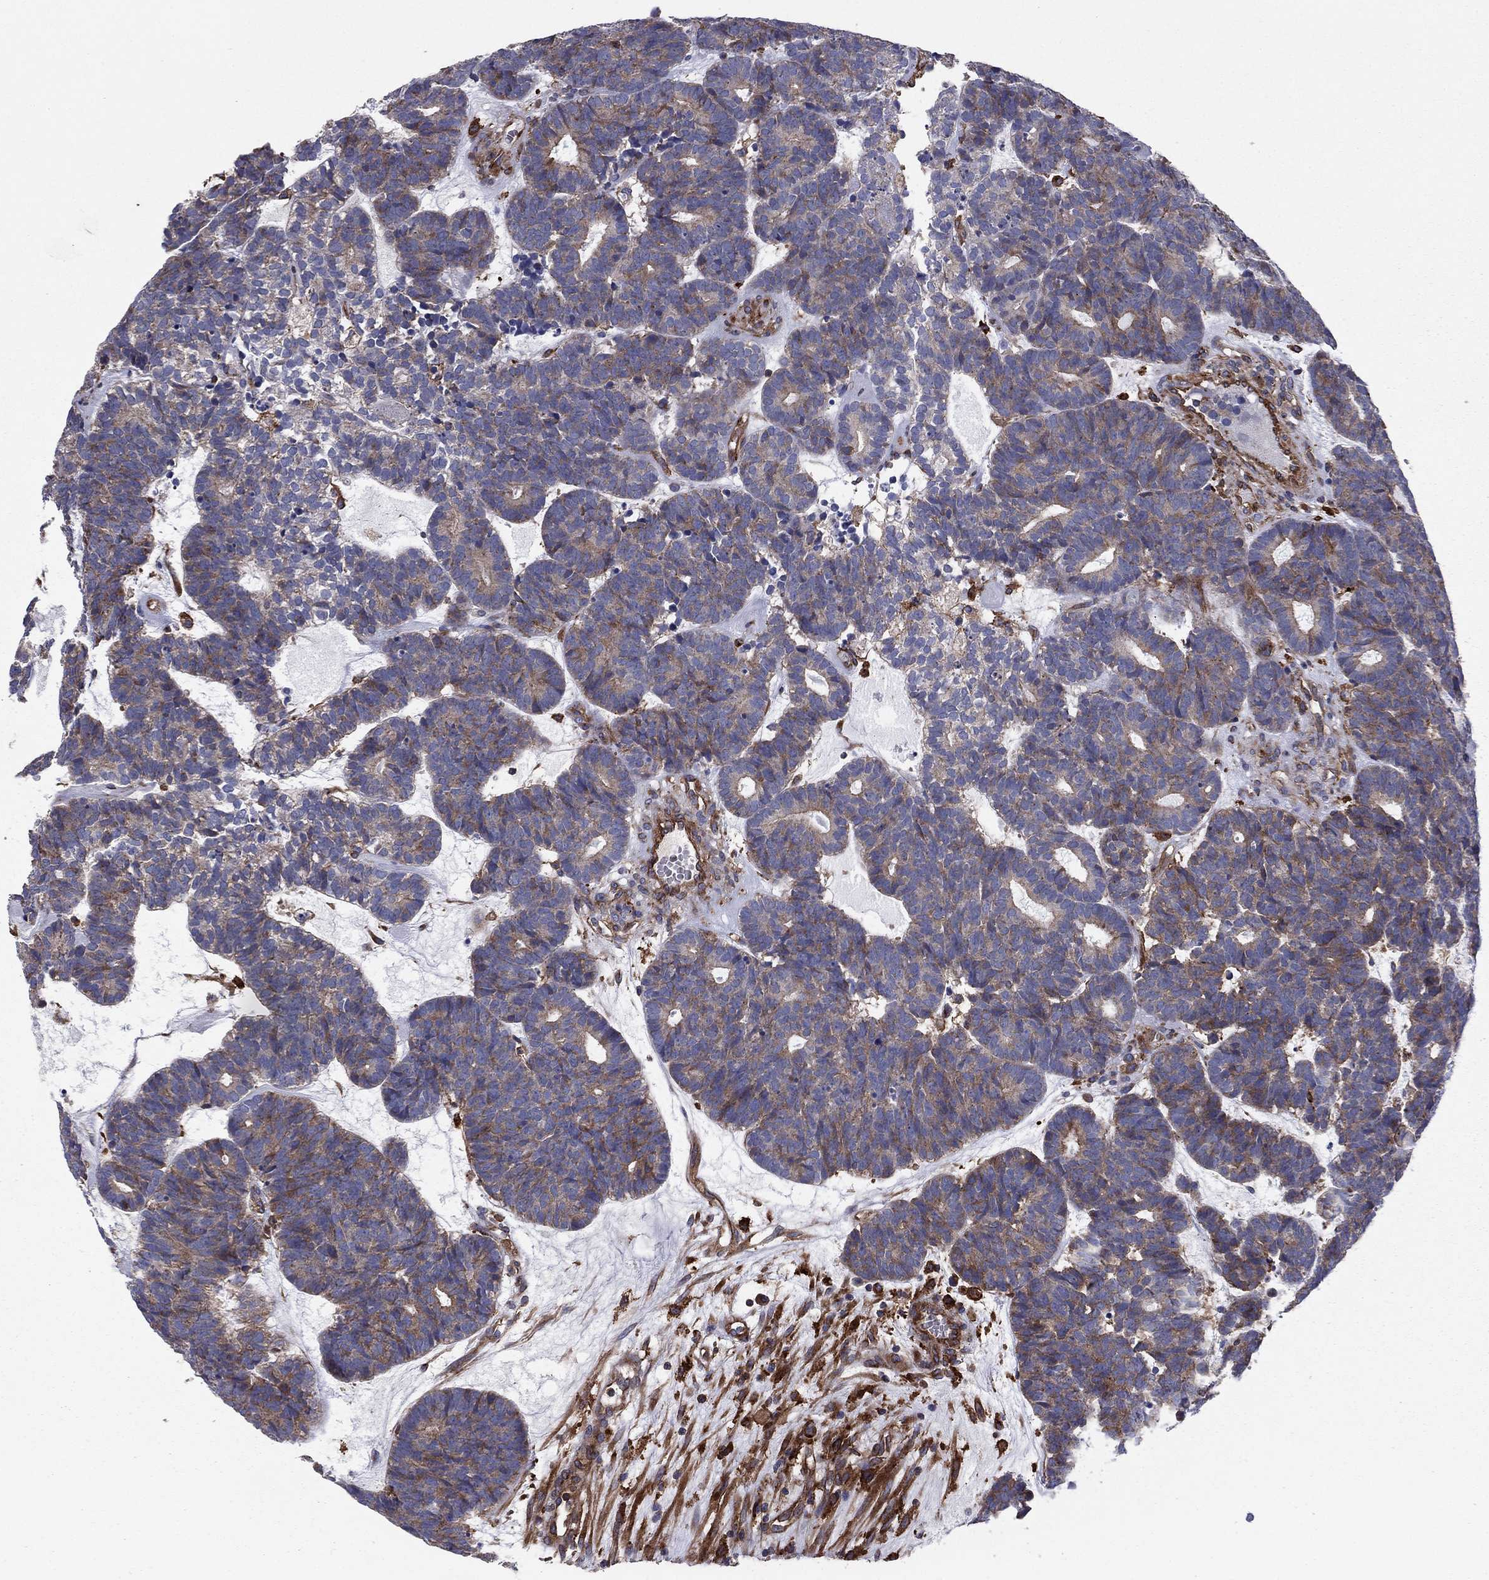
{"staining": {"intensity": "moderate", "quantity": "<25%", "location": "cytoplasmic/membranous"}, "tissue": "head and neck cancer", "cell_type": "Tumor cells", "image_type": "cancer", "snomed": [{"axis": "morphology", "description": "Adenocarcinoma, NOS"}, {"axis": "topography", "description": "Head-Neck"}], "caption": "Brown immunohistochemical staining in human head and neck cancer (adenocarcinoma) demonstrates moderate cytoplasmic/membranous staining in approximately <25% of tumor cells.", "gene": "EHBP1L1", "patient": {"sex": "female", "age": 81}}